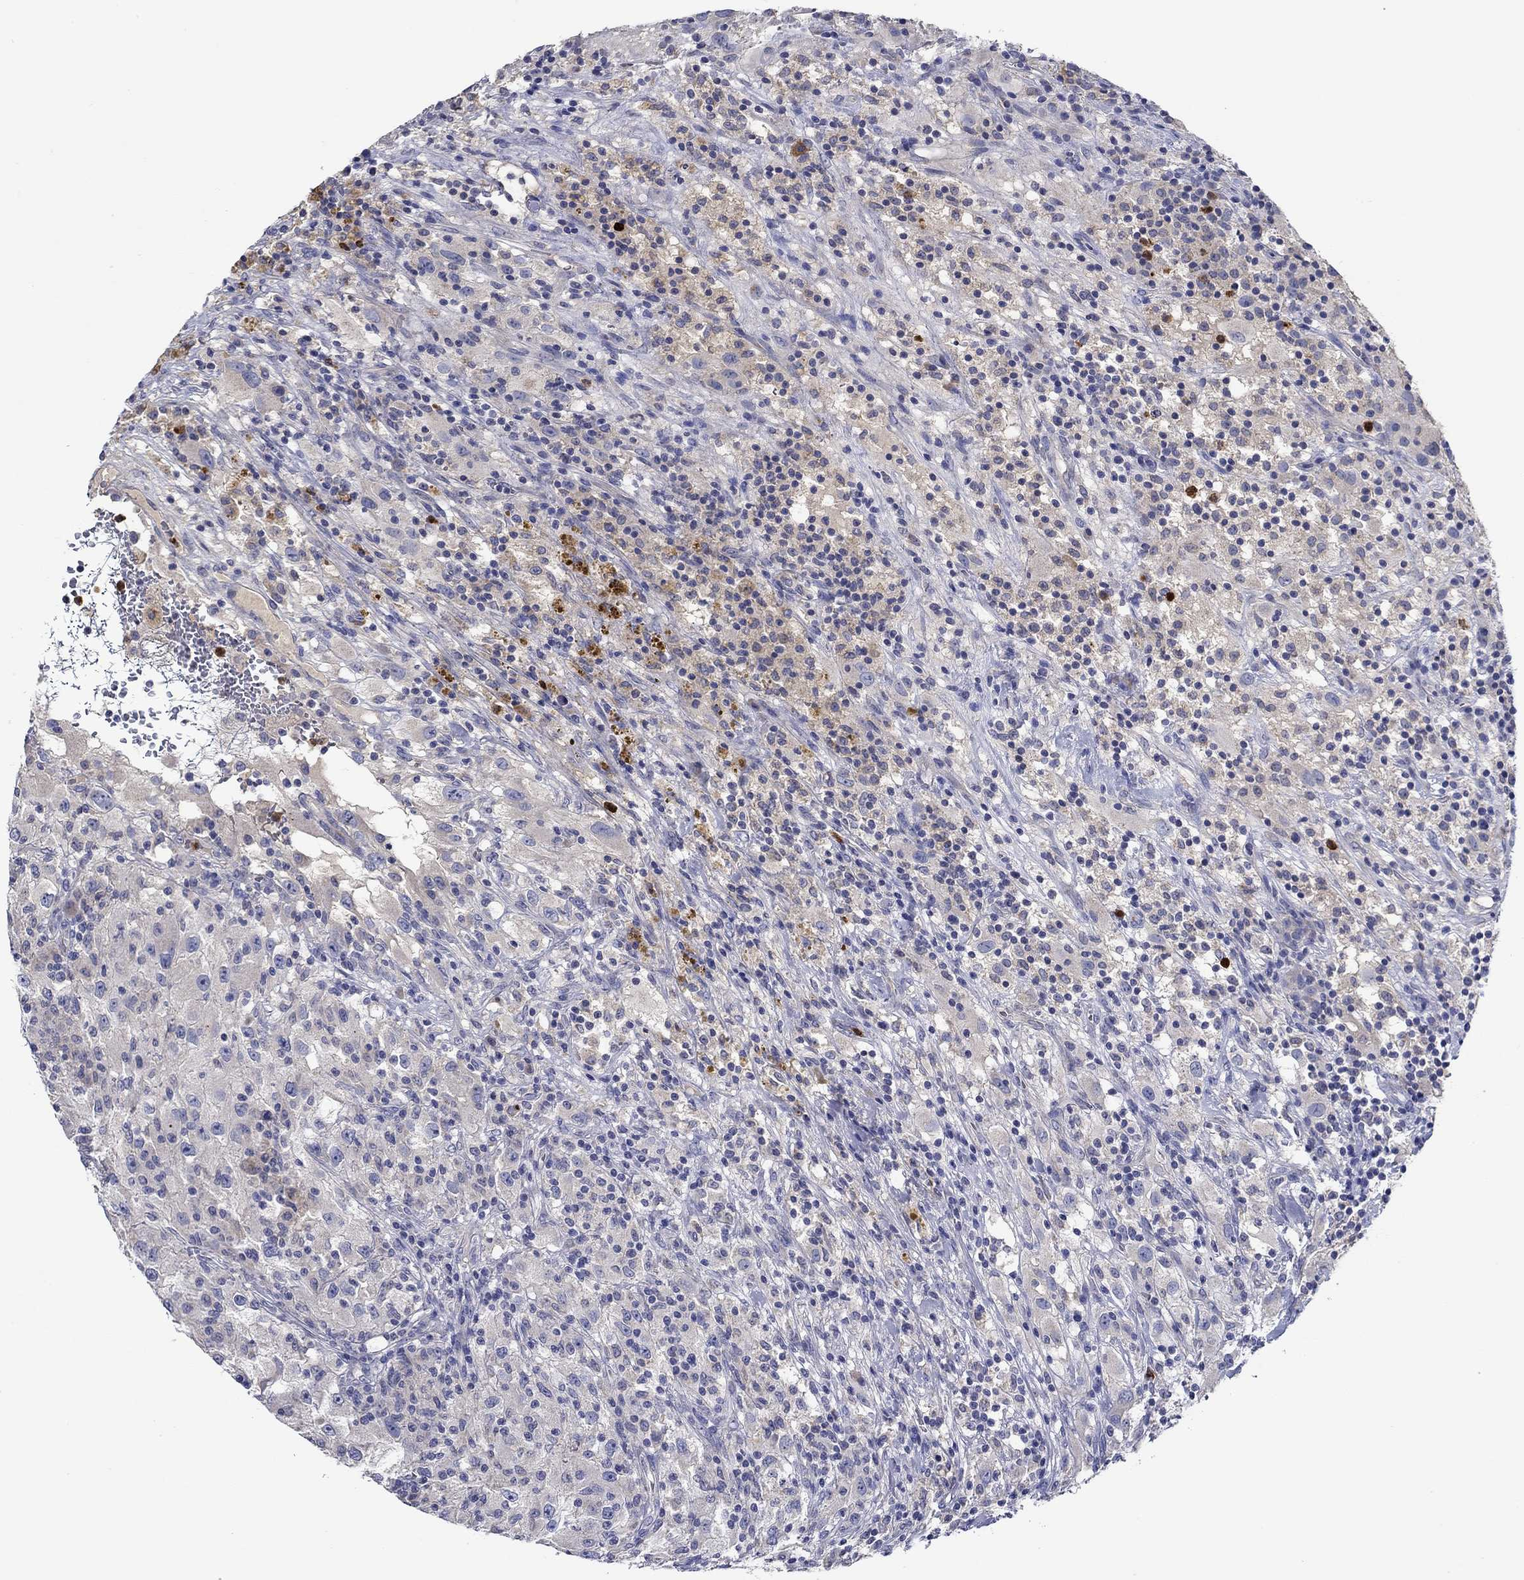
{"staining": {"intensity": "negative", "quantity": "none", "location": "none"}, "tissue": "renal cancer", "cell_type": "Tumor cells", "image_type": "cancer", "snomed": [{"axis": "morphology", "description": "Adenocarcinoma, NOS"}, {"axis": "topography", "description": "Kidney"}], "caption": "The photomicrograph demonstrates no staining of tumor cells in renal cancer (adenocarcinoma). (Brightfield microscopy of DAB immunohistochemistry at high magnification).", "gene": "CHIT1", "patient": {"sex": "female", "age": 67}}